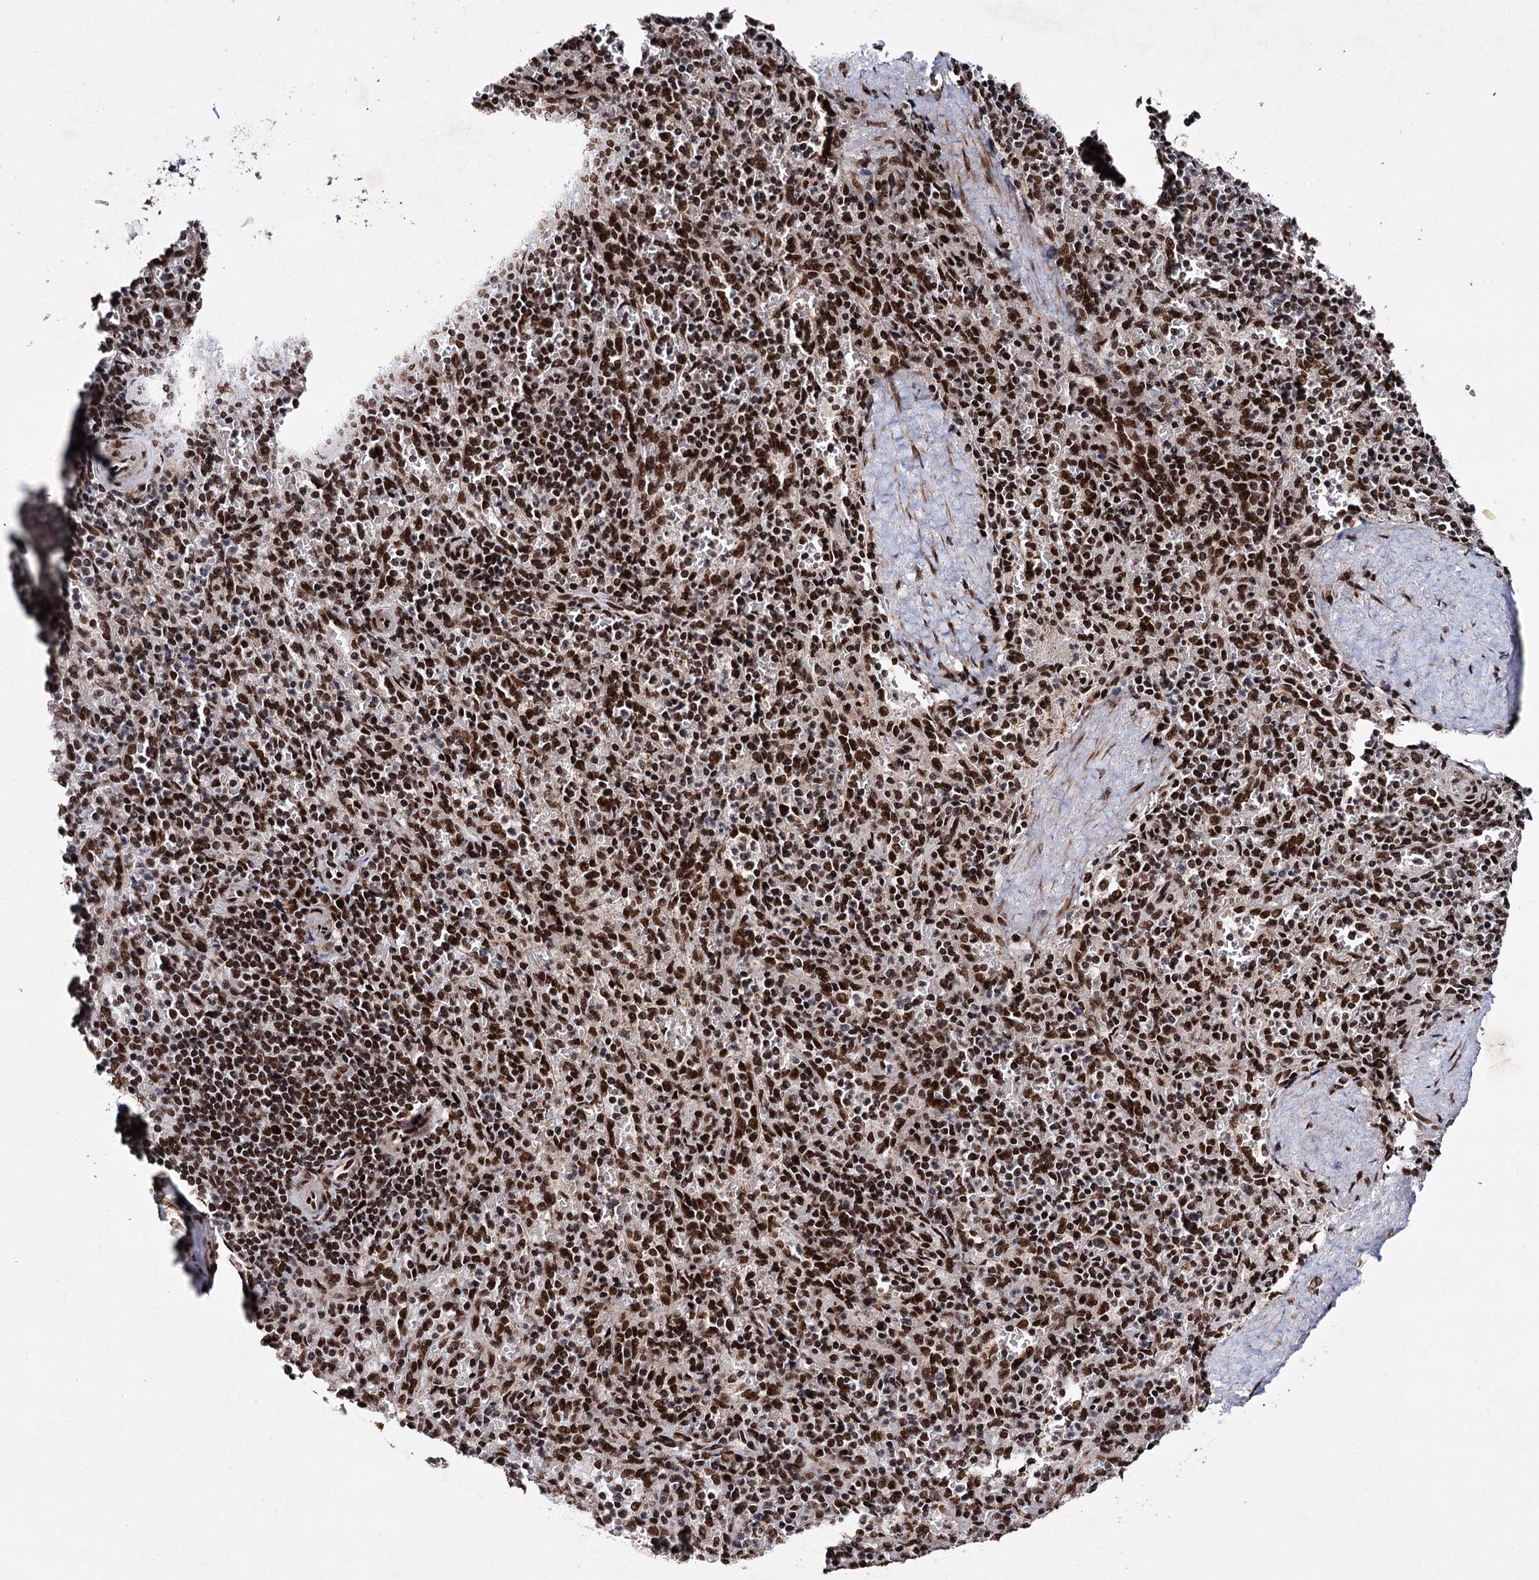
{"staining": {"intensity": "strong", "quantity": ">75%", "location": "nuclear"}, "tissue": "spleen", "cell_type": "Cells in red pulp", "image_type": "normal", "snomed": [{"axis": "morphology", "description": "Normal tissue, NOS"}, {"axis": "topography", "description": "Spleen"}], "caption": "Spleen stained with immunohistochemistry reveals strong nuclear staining in approximately >75% of cells in red pulp.", "gene": "MATR3", "patient": {"sex": "male", "age": 82}}